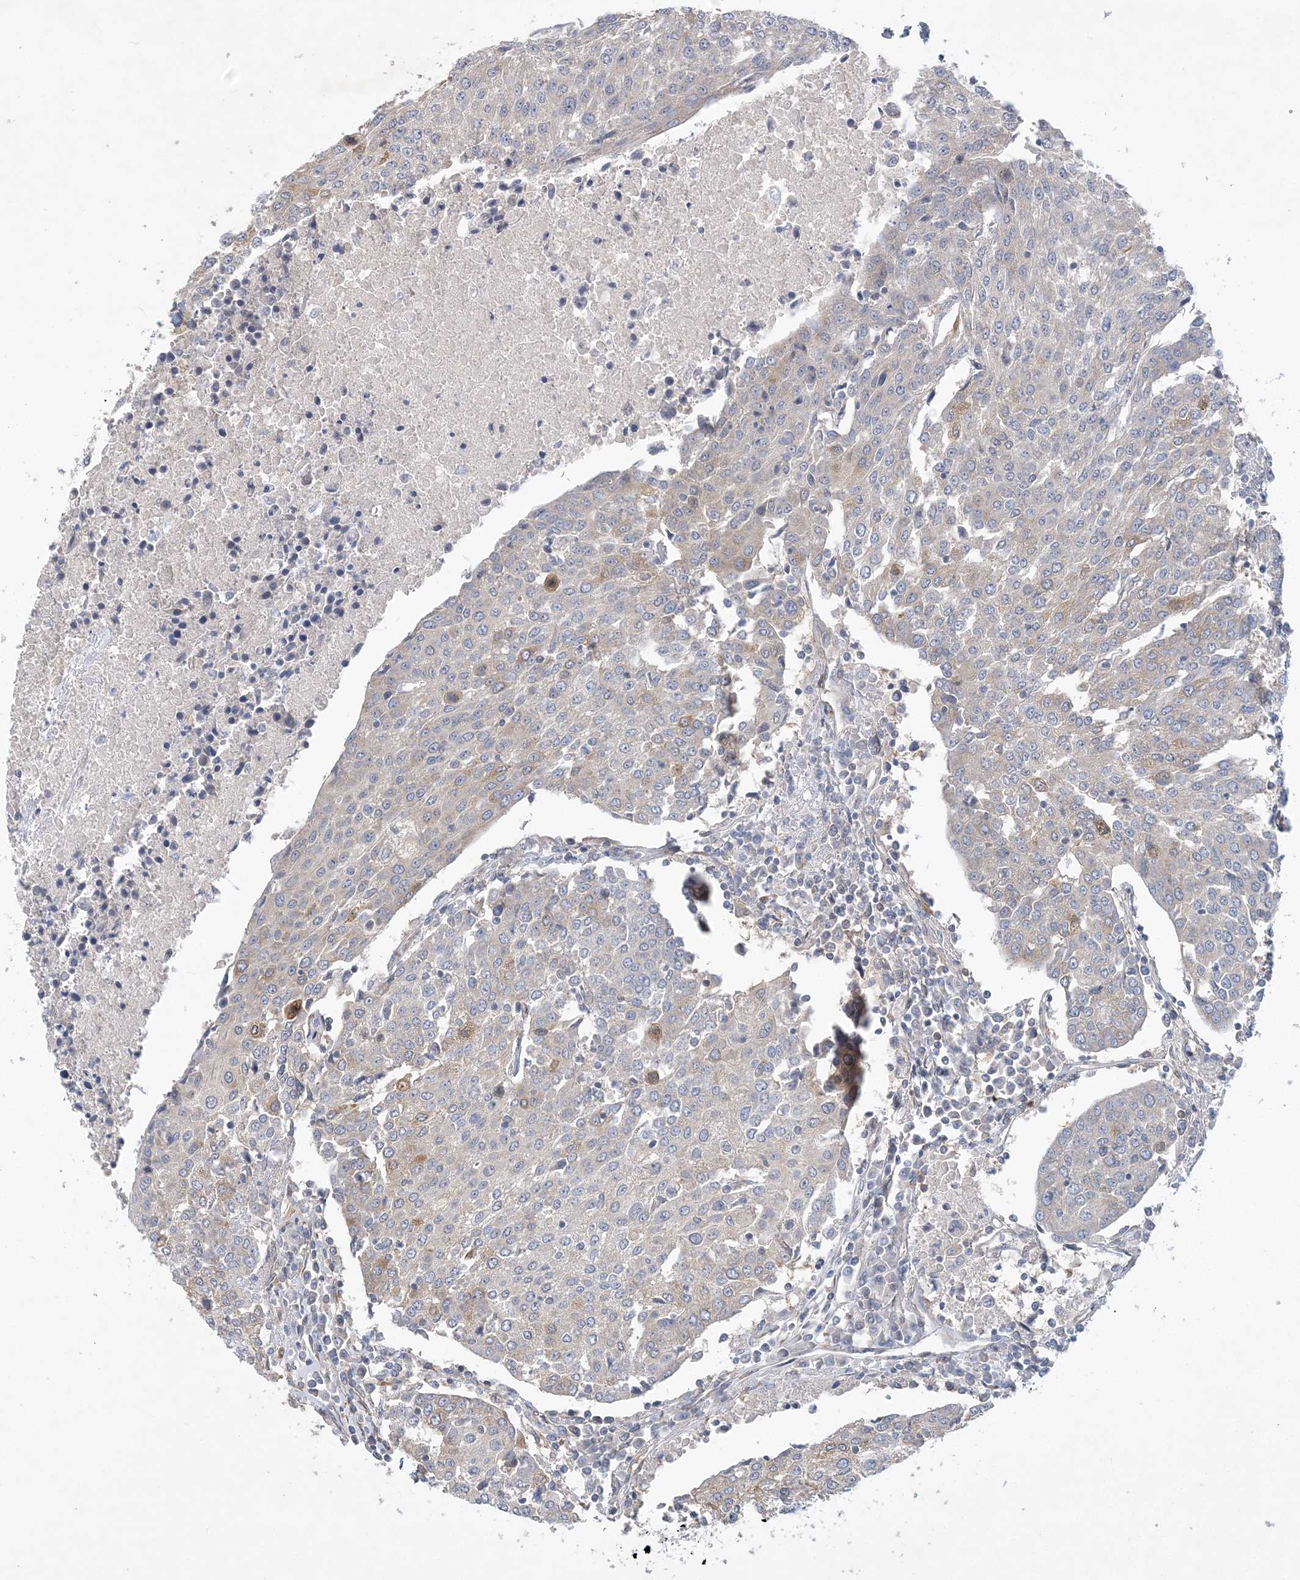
{"staining": {"intensity": "moderate", "quantity": "<25%", "location": "cytoplasmic/membranous"}, "tissue": "urothelial cancer", "cell_type": "Tumor cells", "image_type": "cancer", "snomed": [{"axis": "morphology", "description": "Urothelial carcinoma, High grade"}, {"axis": "topography", "description": "Urinary bladder"}], "caption": "Approximately <25% of tumor cells in human urothelial cancer demonstrate moderate cytoplasmic/membranous protein staining as visualized by brown immunohistochemical staining.", "gene": "MAP4K5", "patient": {"sex": "female", "age": 85}}